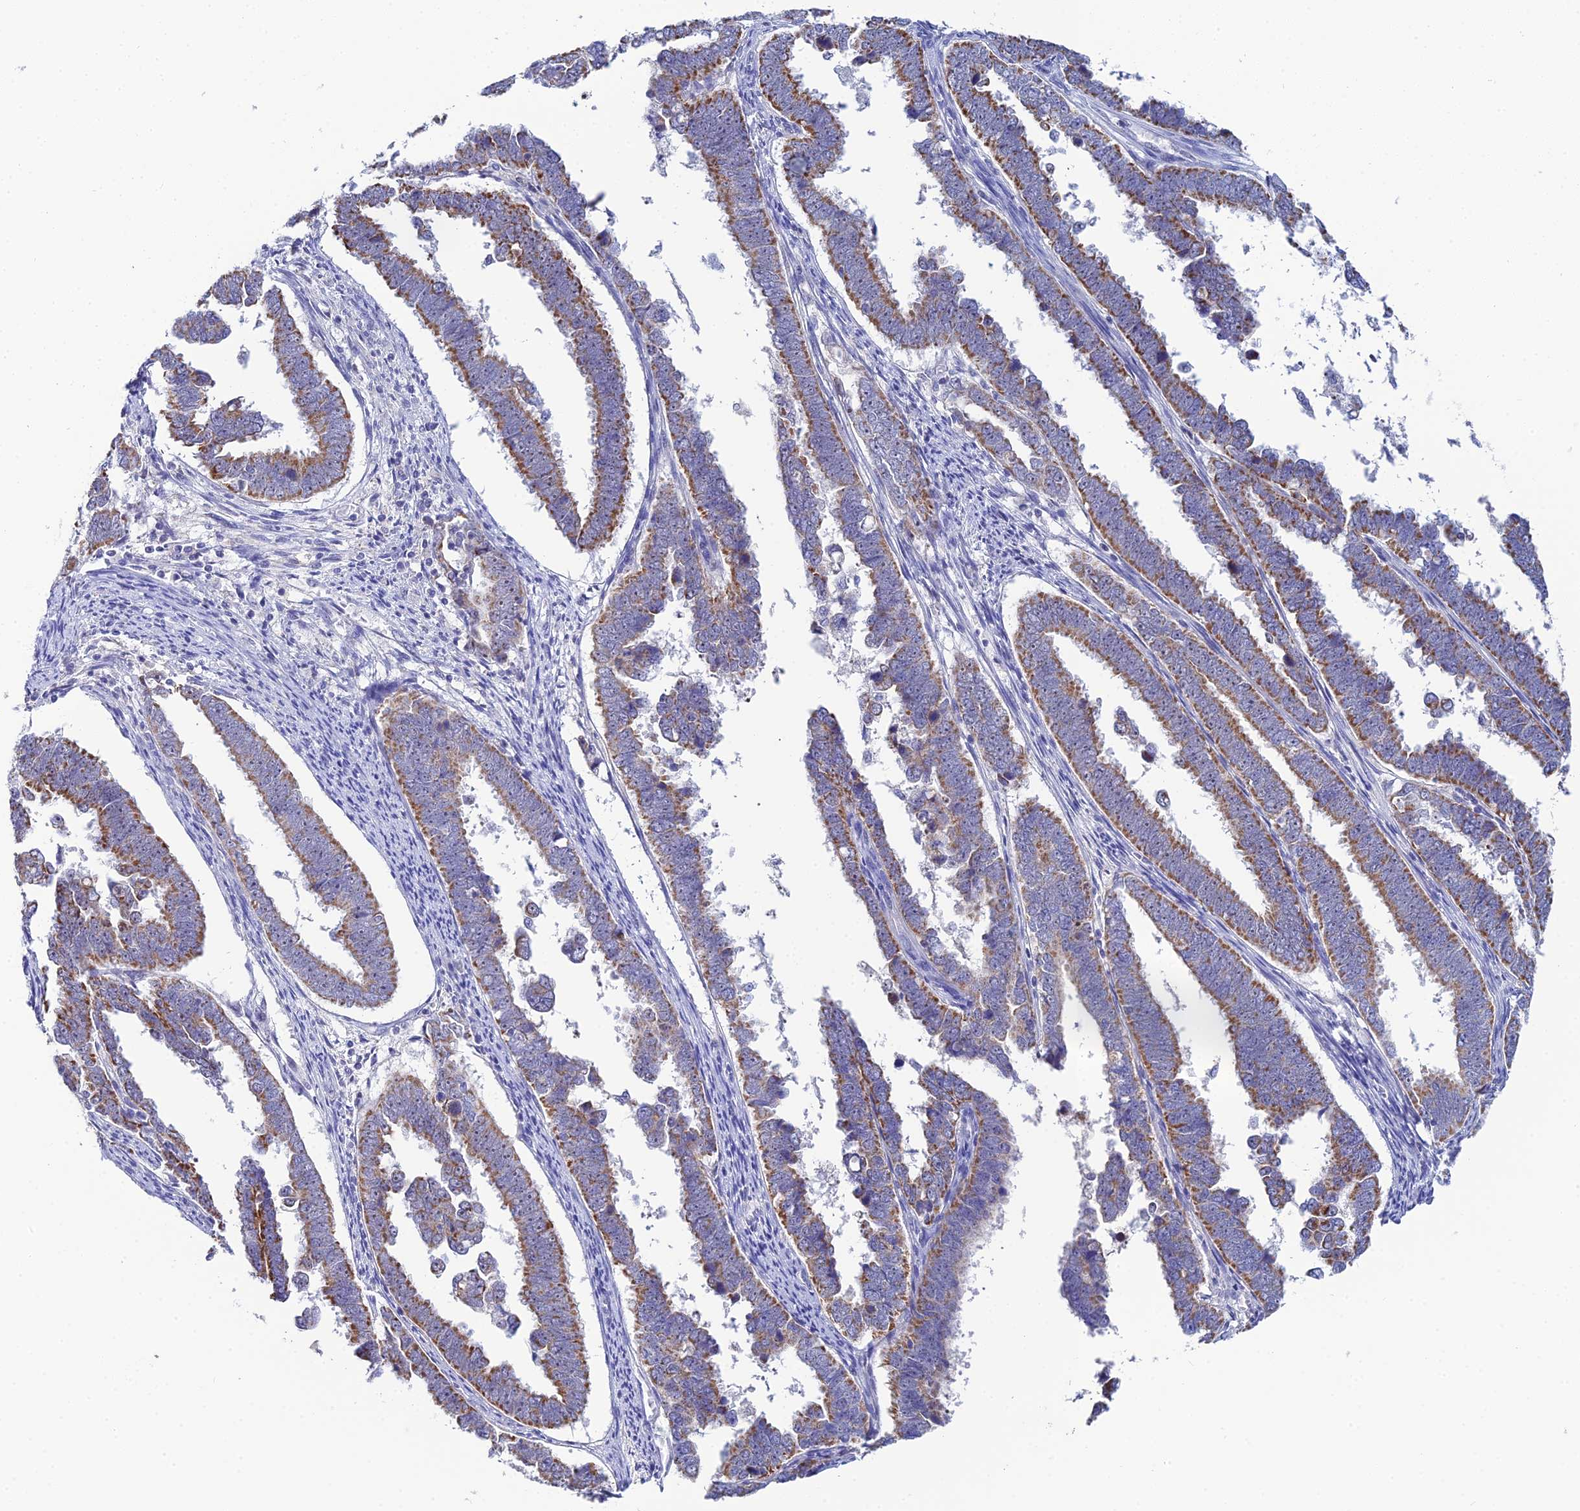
{"staining": {"intensity": "moderate", "quantity": ">75%", "location": "cytoplasmic/membranous"}, "tissue": "endometrial cancer", "cell_type": "Tumor cells", "image_type": "cancer", "snomed": [{"axis": "morphology", "description": "Adenocarcinoma, NOS"}, {"axis": "topography", "description": "Endometrium"}], "caption": "Immunohistochemistry of endometrial adenocarcinoma displays medium levels of moderate cytoplasmic/membranous positivity in approximately >75% of tumor cells. Immunohistochemistry (ihc) stains the protein of interest in brown and the nuclei are stained blue.", "gene": "PLPP4", "patient": {"sex": "female", "age": 75}}